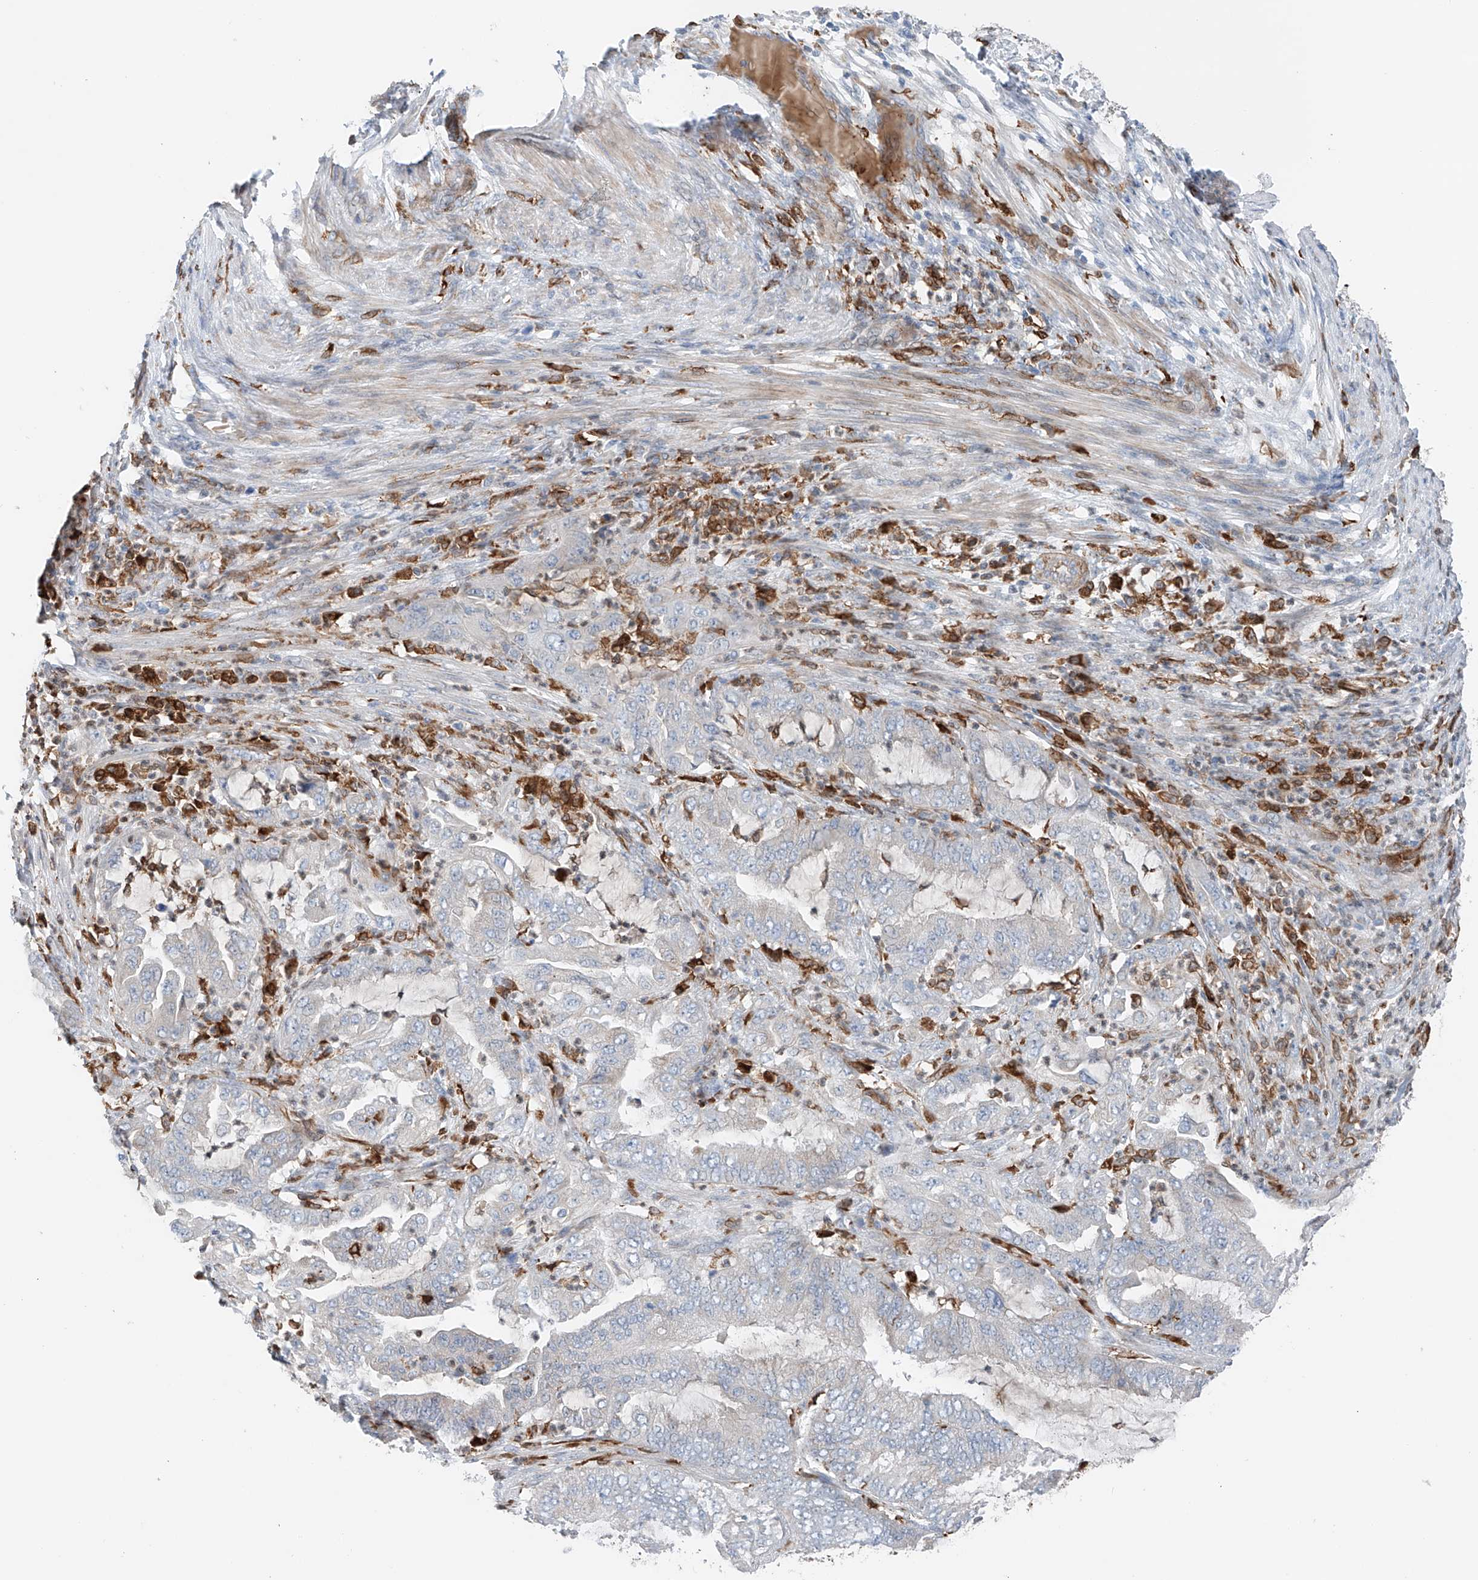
{"staining": {"intensity": "negative", "quantity": "none", "location": "none"}, "tissue": "endometrial cancer", "cell_type": "Tumor cells", "image_type": "cancer", "snomed": [{"axis": "morphology", "description": "Adenocarcinoma, NOS"}, {"axis": "topography", "description": "Endometrium"}], "caption": "High power microscopy micrograph of an immunohistochemistry micrograph of adenocarcinoma (endometrial), revealing no significant expression in tumor cells. The staining is performed using DAB brown chromogen with nuclei counter-stained in using hematoxylin.", "gene": "TBXAS1", "patient": {"sex": "female", "age": 51}}